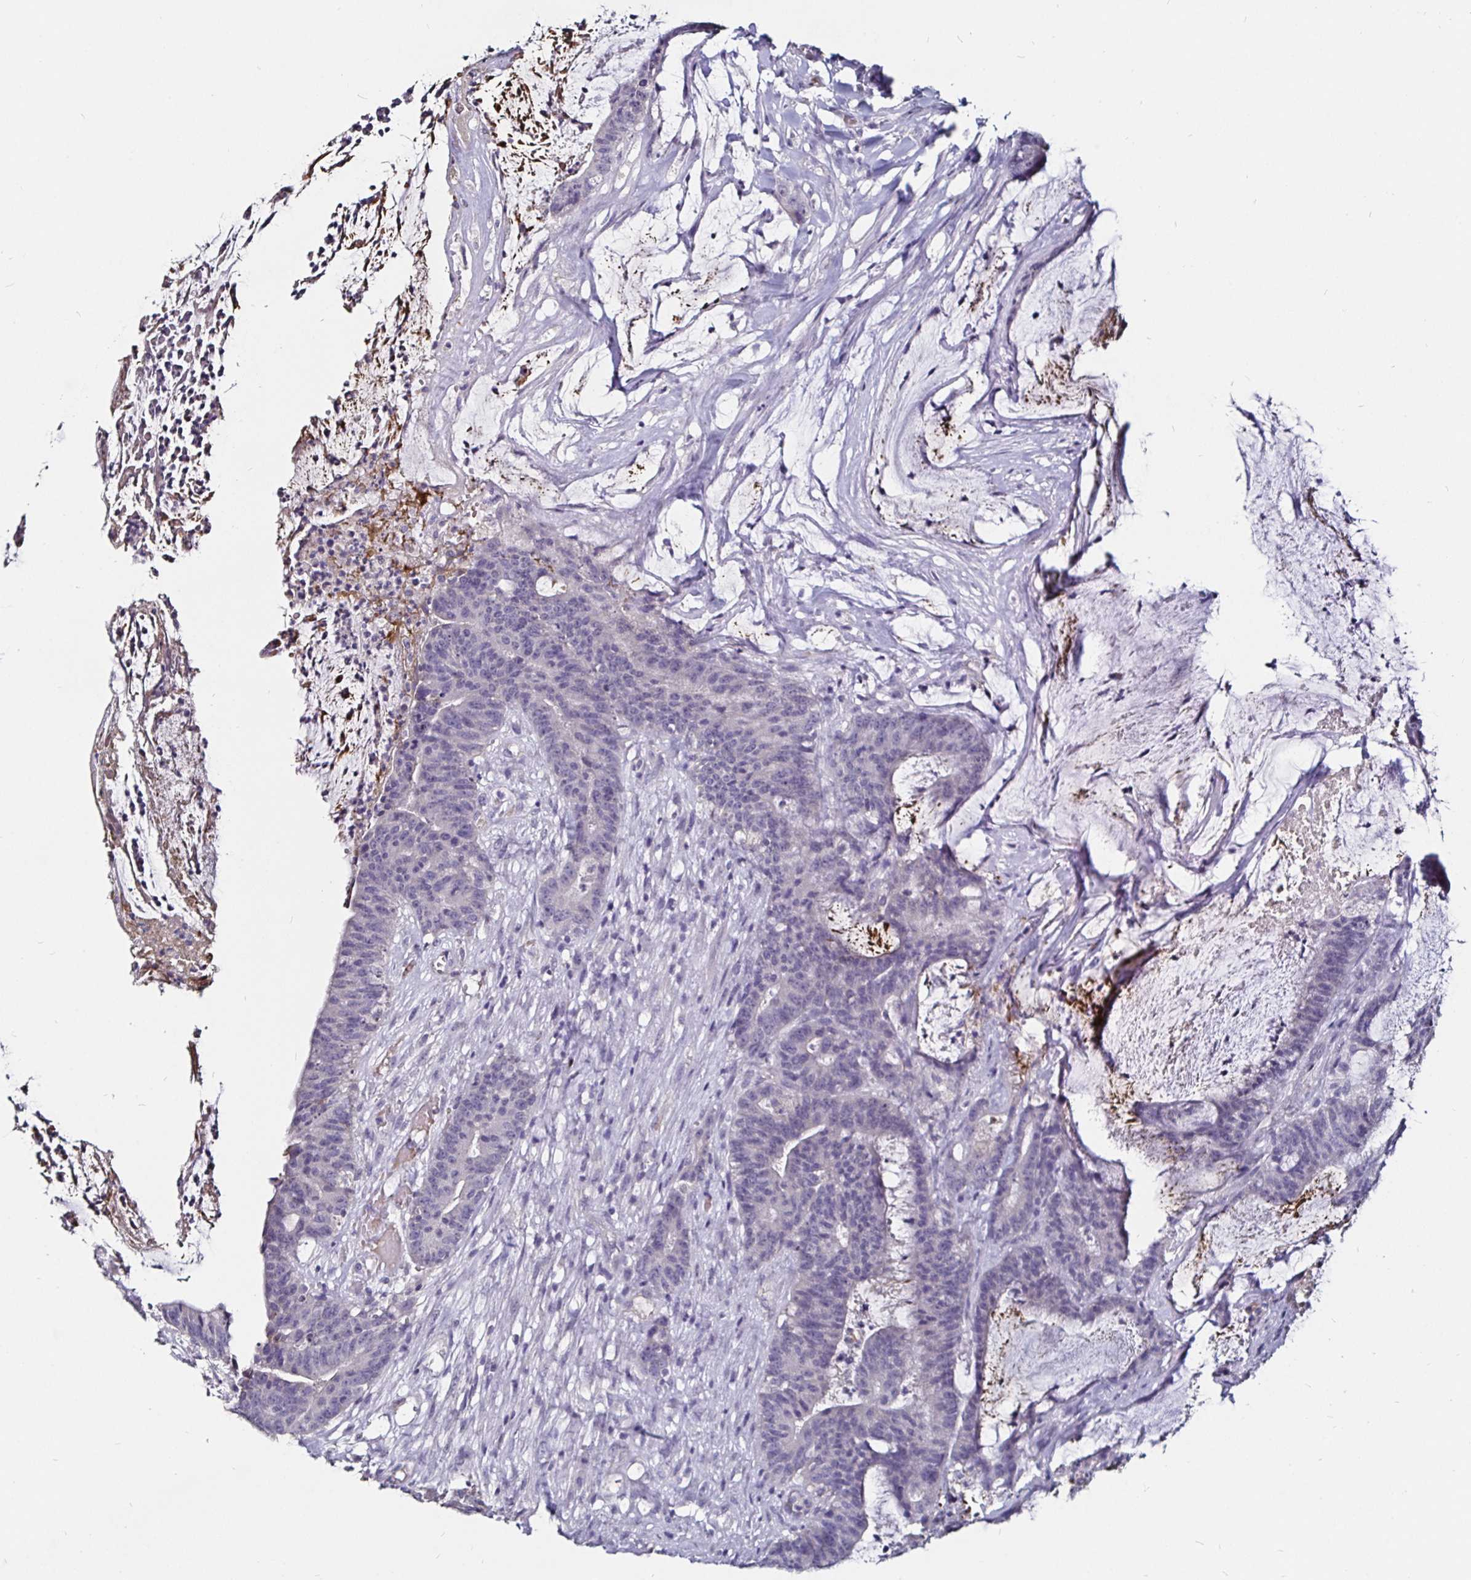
{"staining": {"intensity": "negative", "quantity": "none", "location": "none"}, "tissue": "colorectal cancer", "cell_type": "Tumor cells", "image_type": "cancer", "snomed": [{"axis": "morphology", "description": "Adenocarcinoma, NOS"}, {"axis": "topography", "description": "Colon"}], "caption": "A micrograph of human adenocarcinoma (colorectal) is negative for staining in tumor cells.", "gene": "FAIM2", "patient": {"sex": "female", "age": 78}}